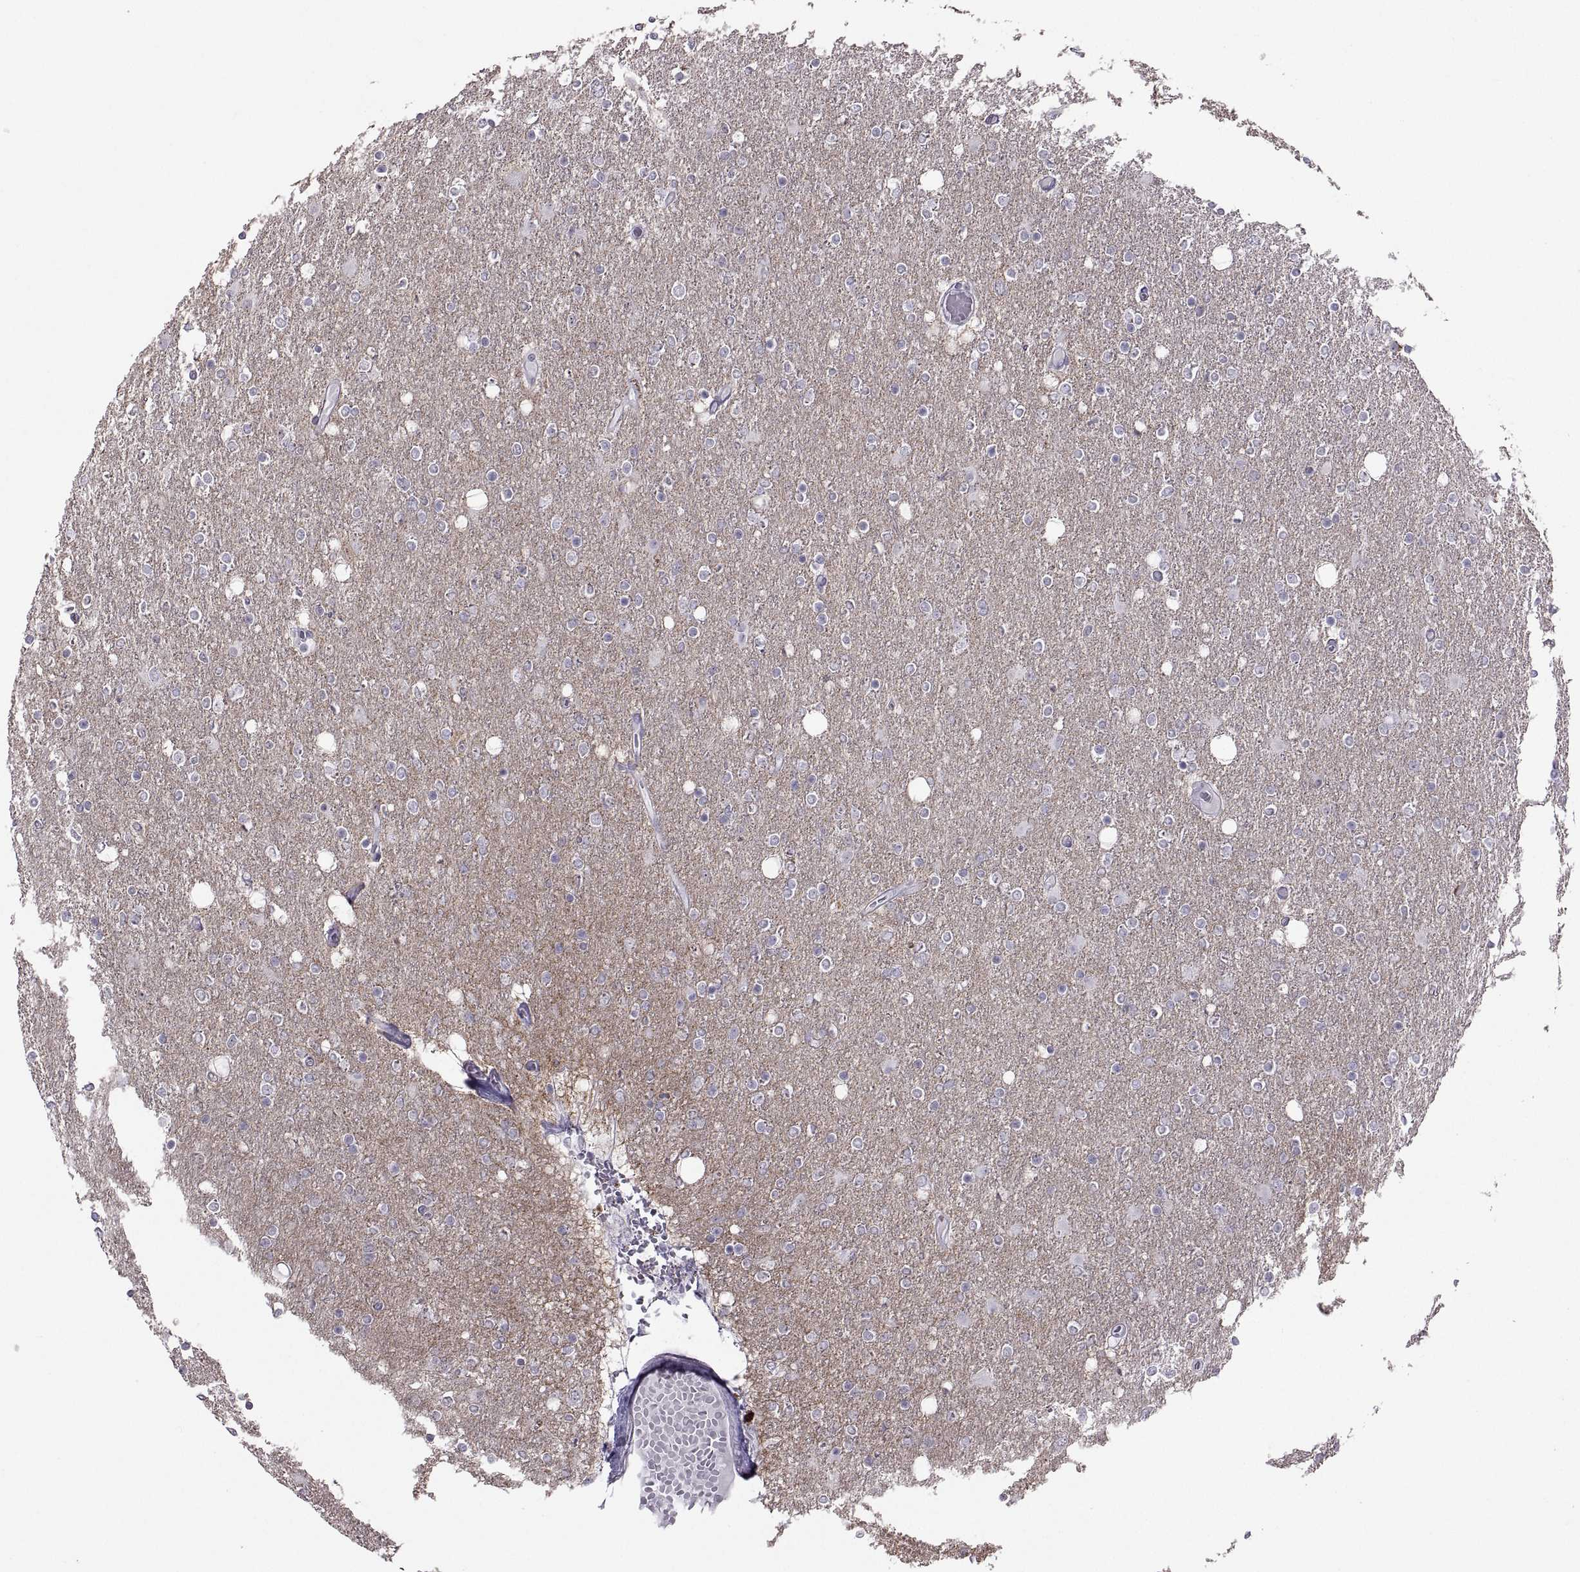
{"staining": {"intensity": "negative", "quantity": "none", "location": "none"}, "tissue": "glioma", "cell_type": "Tumor cells", "image_type": "cancer", "snomed": [{"axis": "morphology", "description": "Glioma, malignant, High grade"}, {"axis": "topography", "description": "Cerebral cortex"}], "caption": "High power microscopy micrograph of an IHC histopathology image of malignant glioma (high-grade), revealing no significant positivity in tumor cells.", "gene": "ASIC2", "patient": {"sex": "male", "age": 70}}